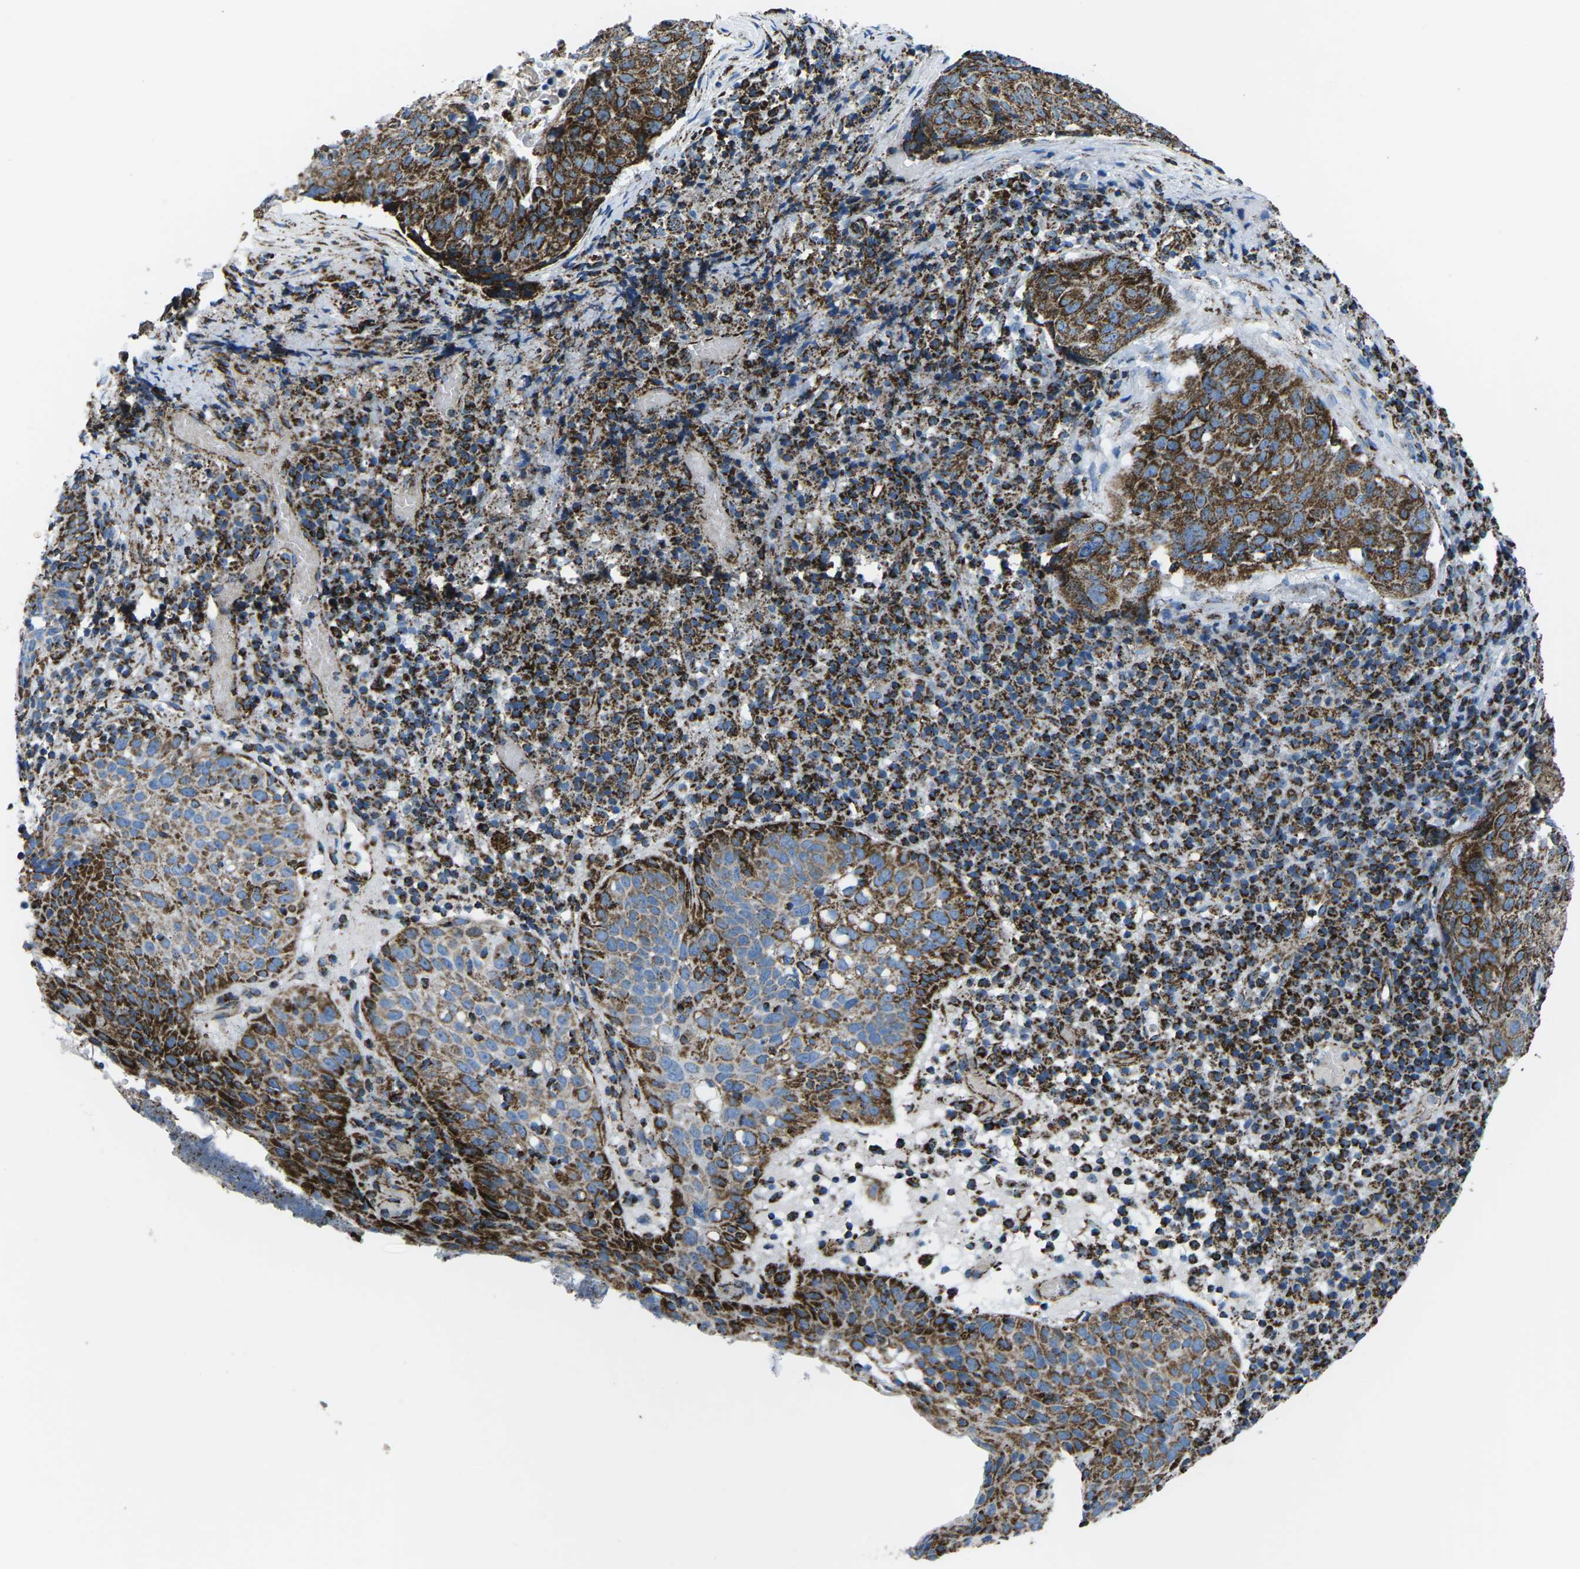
{"staining": {"intensity": "strong", "quantity": "25%-75%", "location": "cytoplasmic/membranous"}, "tissue": "skin cancer", "cell_type": "Tumor cells", "image_type": "cancer", "snomed": [{"axis": "morphology", "description": "Squamous cell carcinoma in situ, NOS"}, {"axis": "morphology", "description": "Squamous cell carcinoma, NOS"}, {"axis": "topography", "description": "Skin"}], "caption": "Immunohistochemical staining of human skin cancer (squamous cell carcinoma) exhibits high levels of strong cytoplasmic/membranous expression in approximately 25%-75% of tumor cells.", "gene": "MT-CO2", "patient": {"sex": "male", "age": 93}}